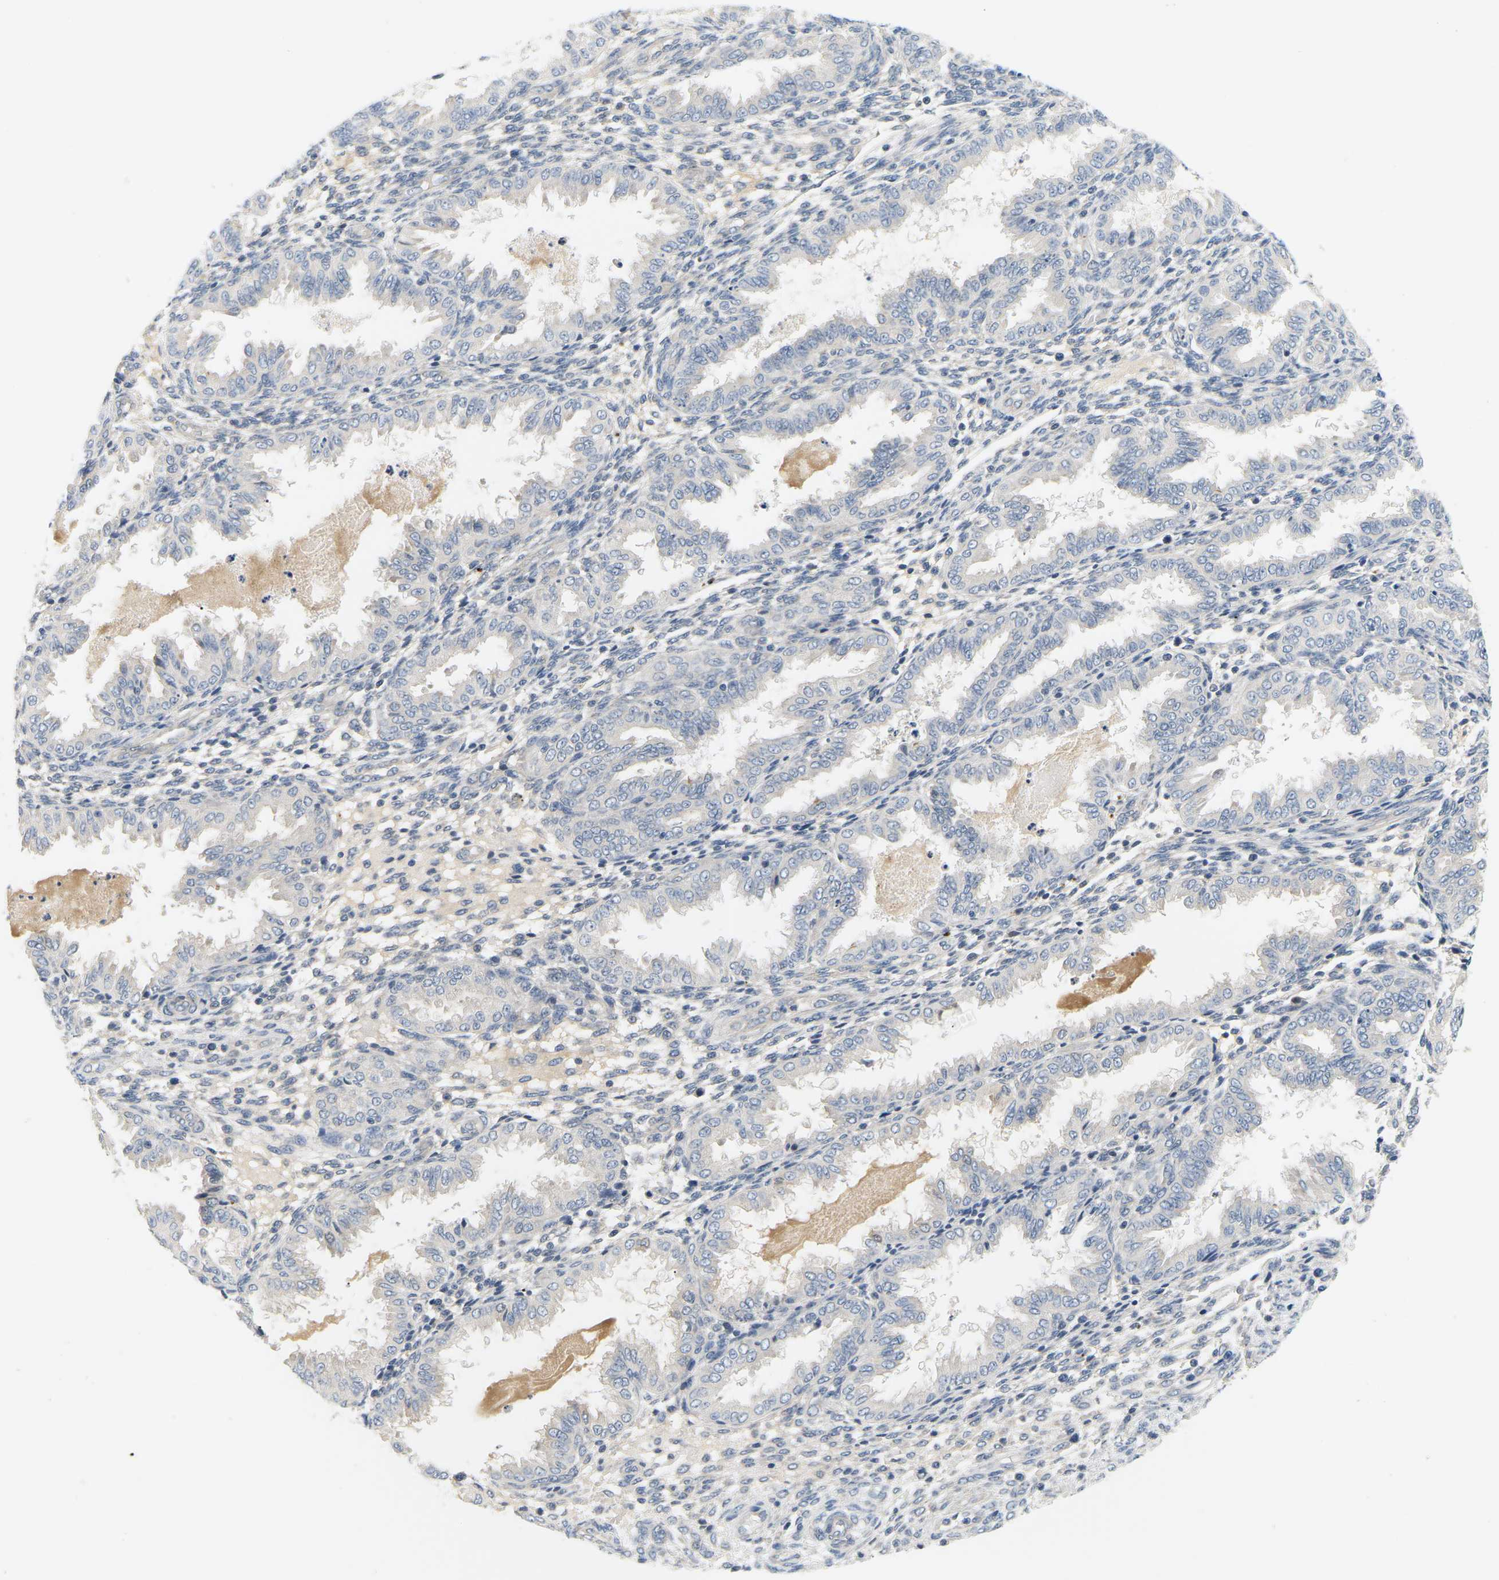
{"staining": {"intensity": "negative", "quantity": "none", "location": "none"}, "tissue": "endometrium", "cell_type": "Cells in endometrial stroma", "image_type": "normal", "snomed": [{"axis": "morphology", "description": "Normal tissue, NOS"}, {"axis": "topography", "description": "Endometrium"}], "caption": "A high-resolution histopathology image shows immunohistochemistry staining of benign endometrium, which exhibits no significant expression in cells in endometrial stroma.", "gene": "EVA1C", "patient": {"sex": "female", "age": 33}}